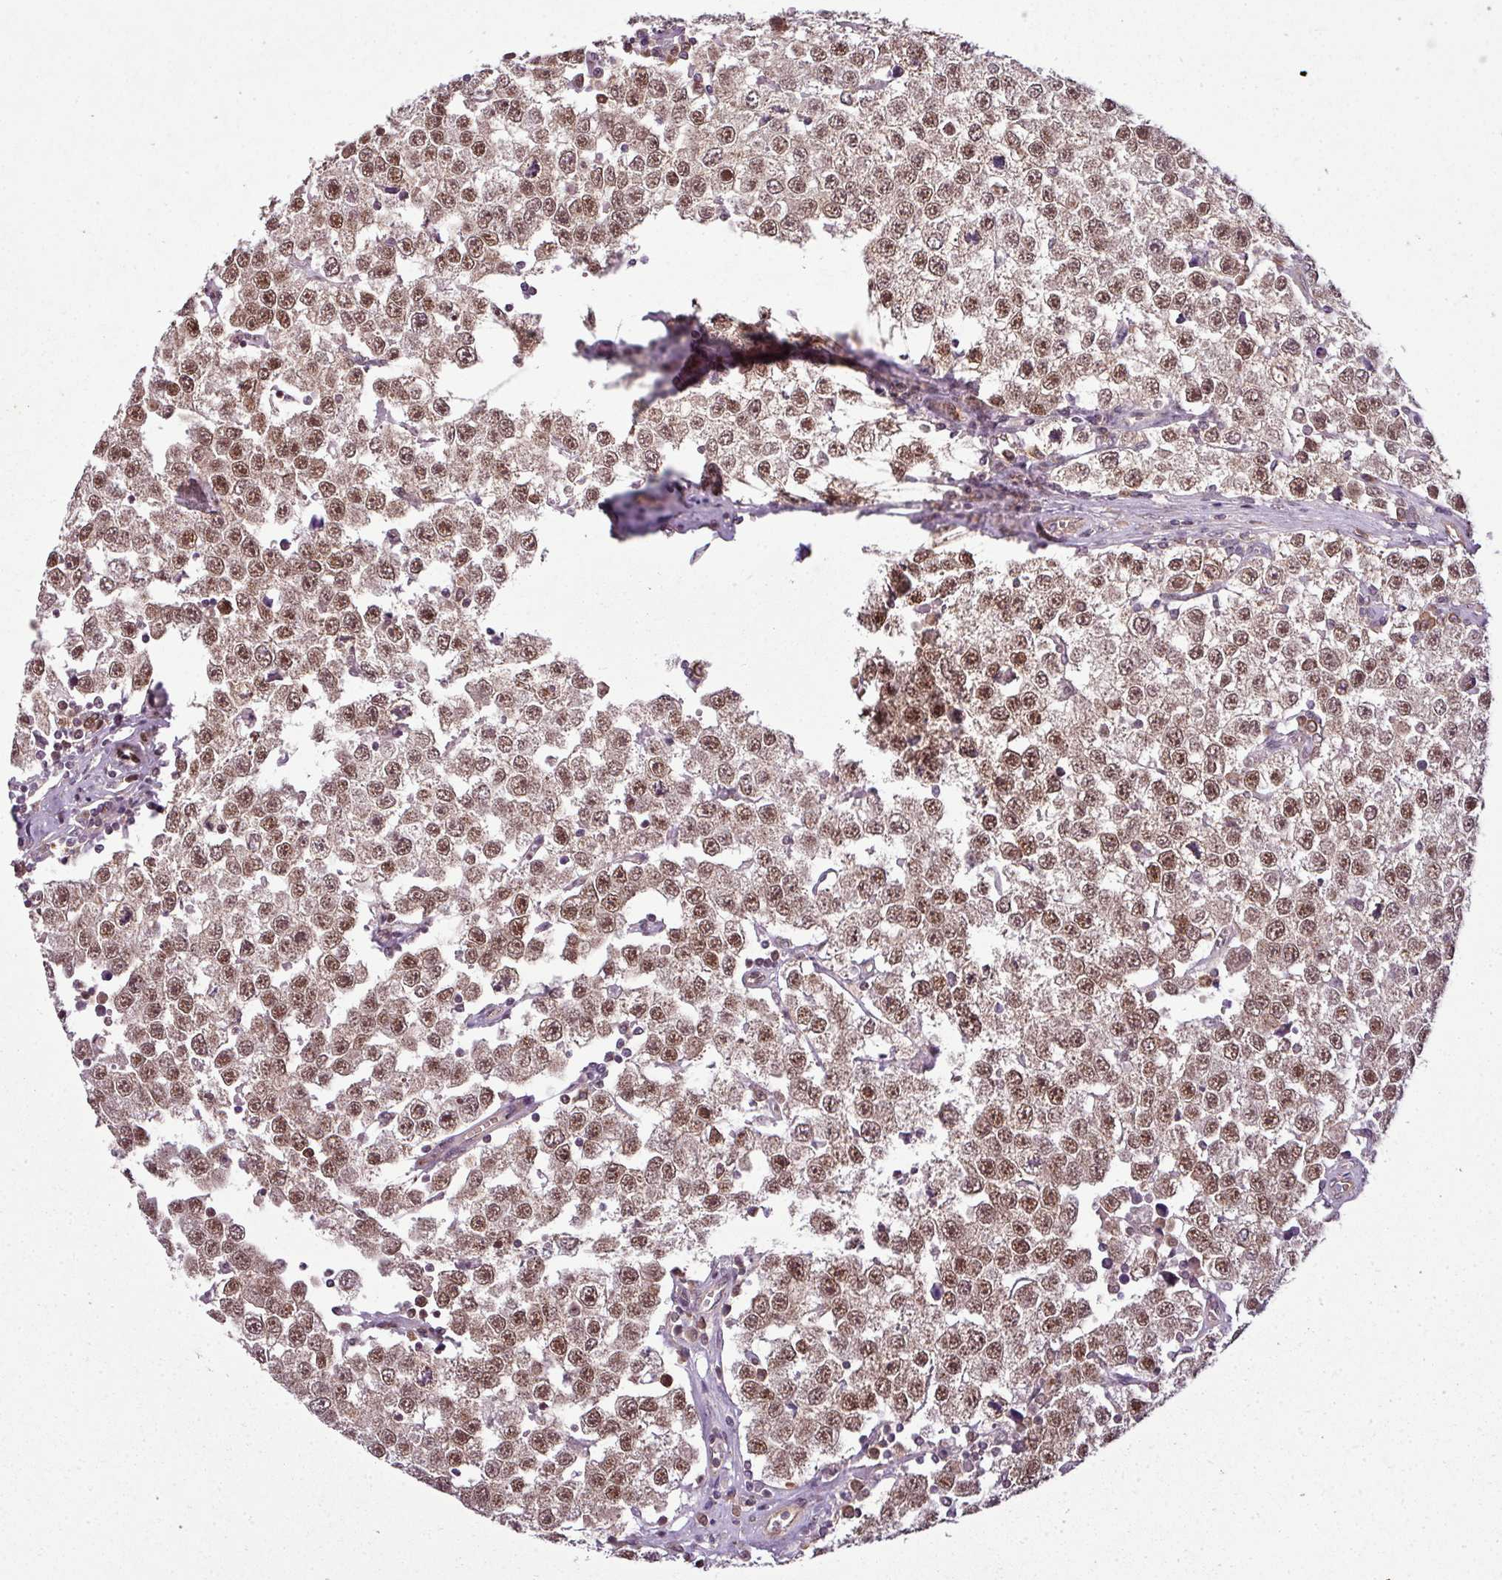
{"staining": {"intensity": "moderate", "quantity": ">75%", "location": "nuclear"}, "tissue": "testis cancer", "cell_type": "Tumor cells", "image_type": "cancer", "snomed": [{"axis": "morphology", "description": "Seminoma, NOS"}, {"axis": "topography", "description": "Testis"}], "caption": "Moderate nuclear staining is seen in approximately >75% of tumor cells in testis cancer (seminoma).", "gene": "RBM4B", "patient": {"sex": "male", "age": 34}}